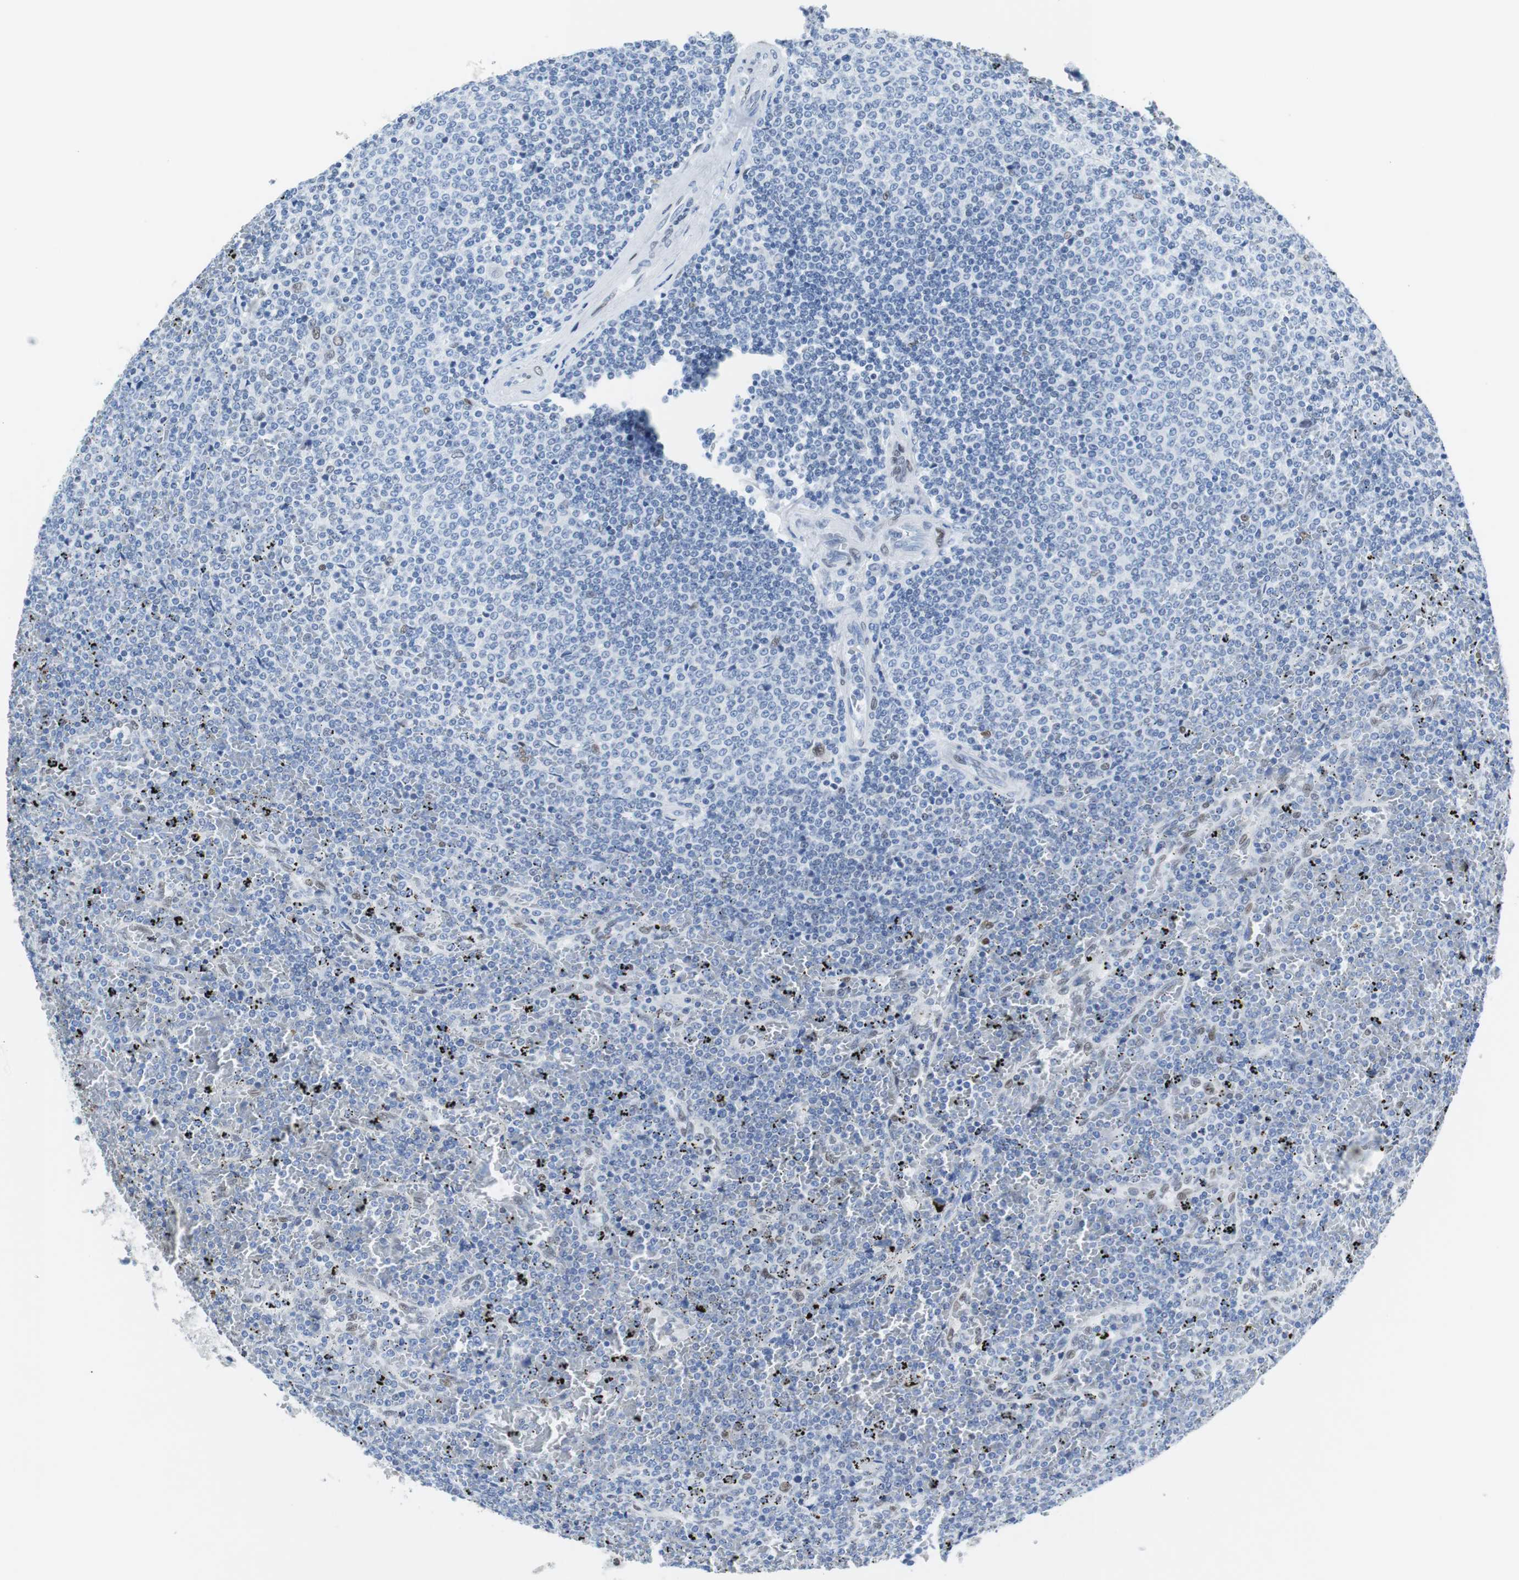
{"staining": {"intensity": "negative", "quantity": "none", "location": "none"}, "tissue": "lymphoma", "cell_type": "Tumor cells", "image_type": "cancer", "snomed": [{"axis": "morphology", "description": "Malignant lymphoma, non-Hodgkin's type, Low grade"}, {"axis": "topography", "description": "Spleen"}], "caption": "This is a histopathology image of immunohistochemistry (IHC) staining of lymphoma, which shows no expression in tumor cells. (DAB (3,3'-diaminobenzidine) immunohistochemistry (IHC), high magnification).", "gene": "JUN", "patient": {"sex": "female", "age": 77}}